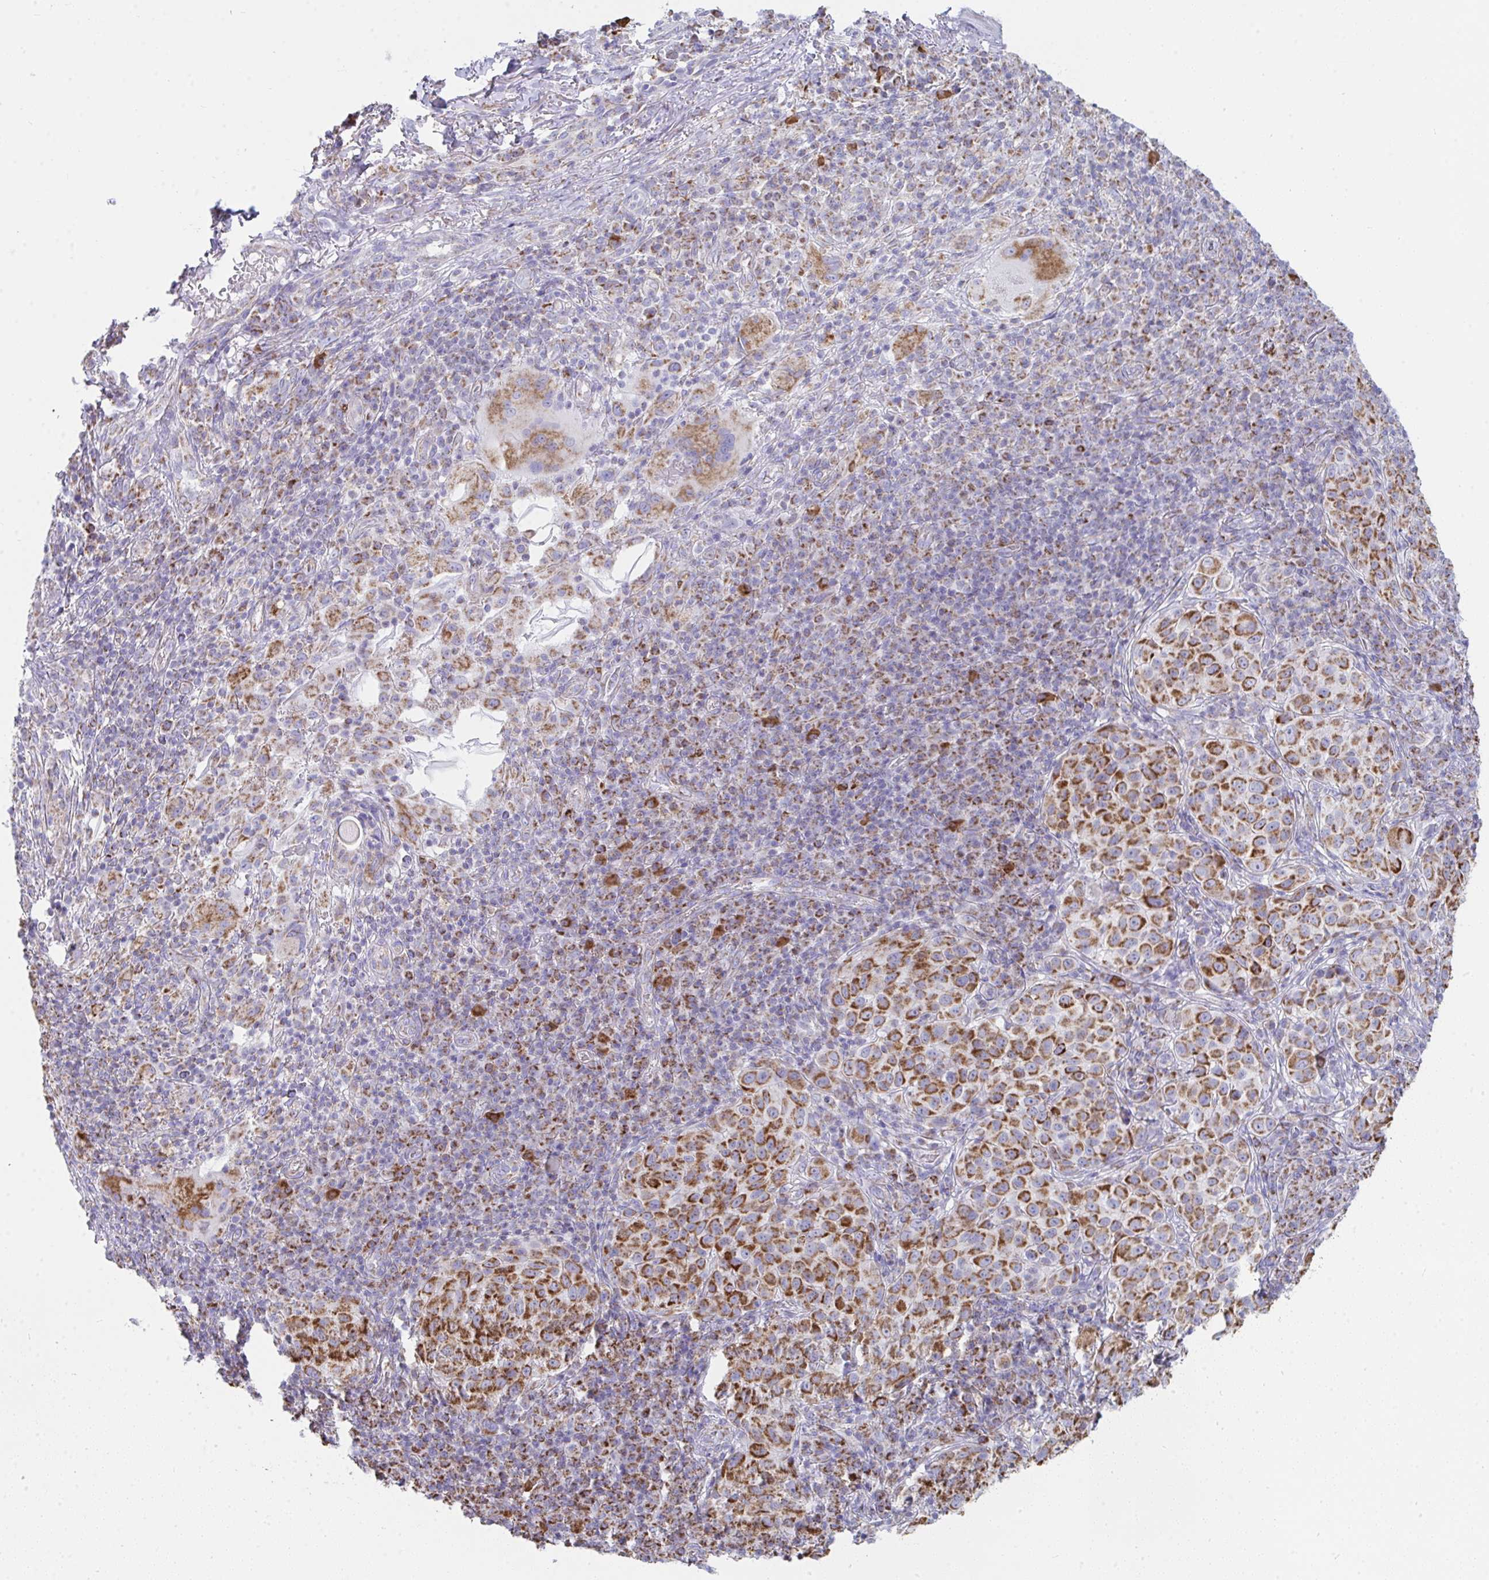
{"staining": {"intensity": "strong", "quantity": ">75%", "location": "cytoplasmic/membranous"}, "tissue": "melanoma", "cell_type": "Tumor cells", "image_type": "cancer", "snomed": [{"axis": "morphology", "description": "Malignant melanoma, NOS"}, {"axis": "topography", "description": "Skin"}], "caption": "Immunohistochemical staining of human malignant melanoma reveals high levels of strong cytoplasmic/membranous protein staining in approximately >75% of tumor cells.", "gene": "AIFM1", "patient": {"sex": "male", "age": 38}}